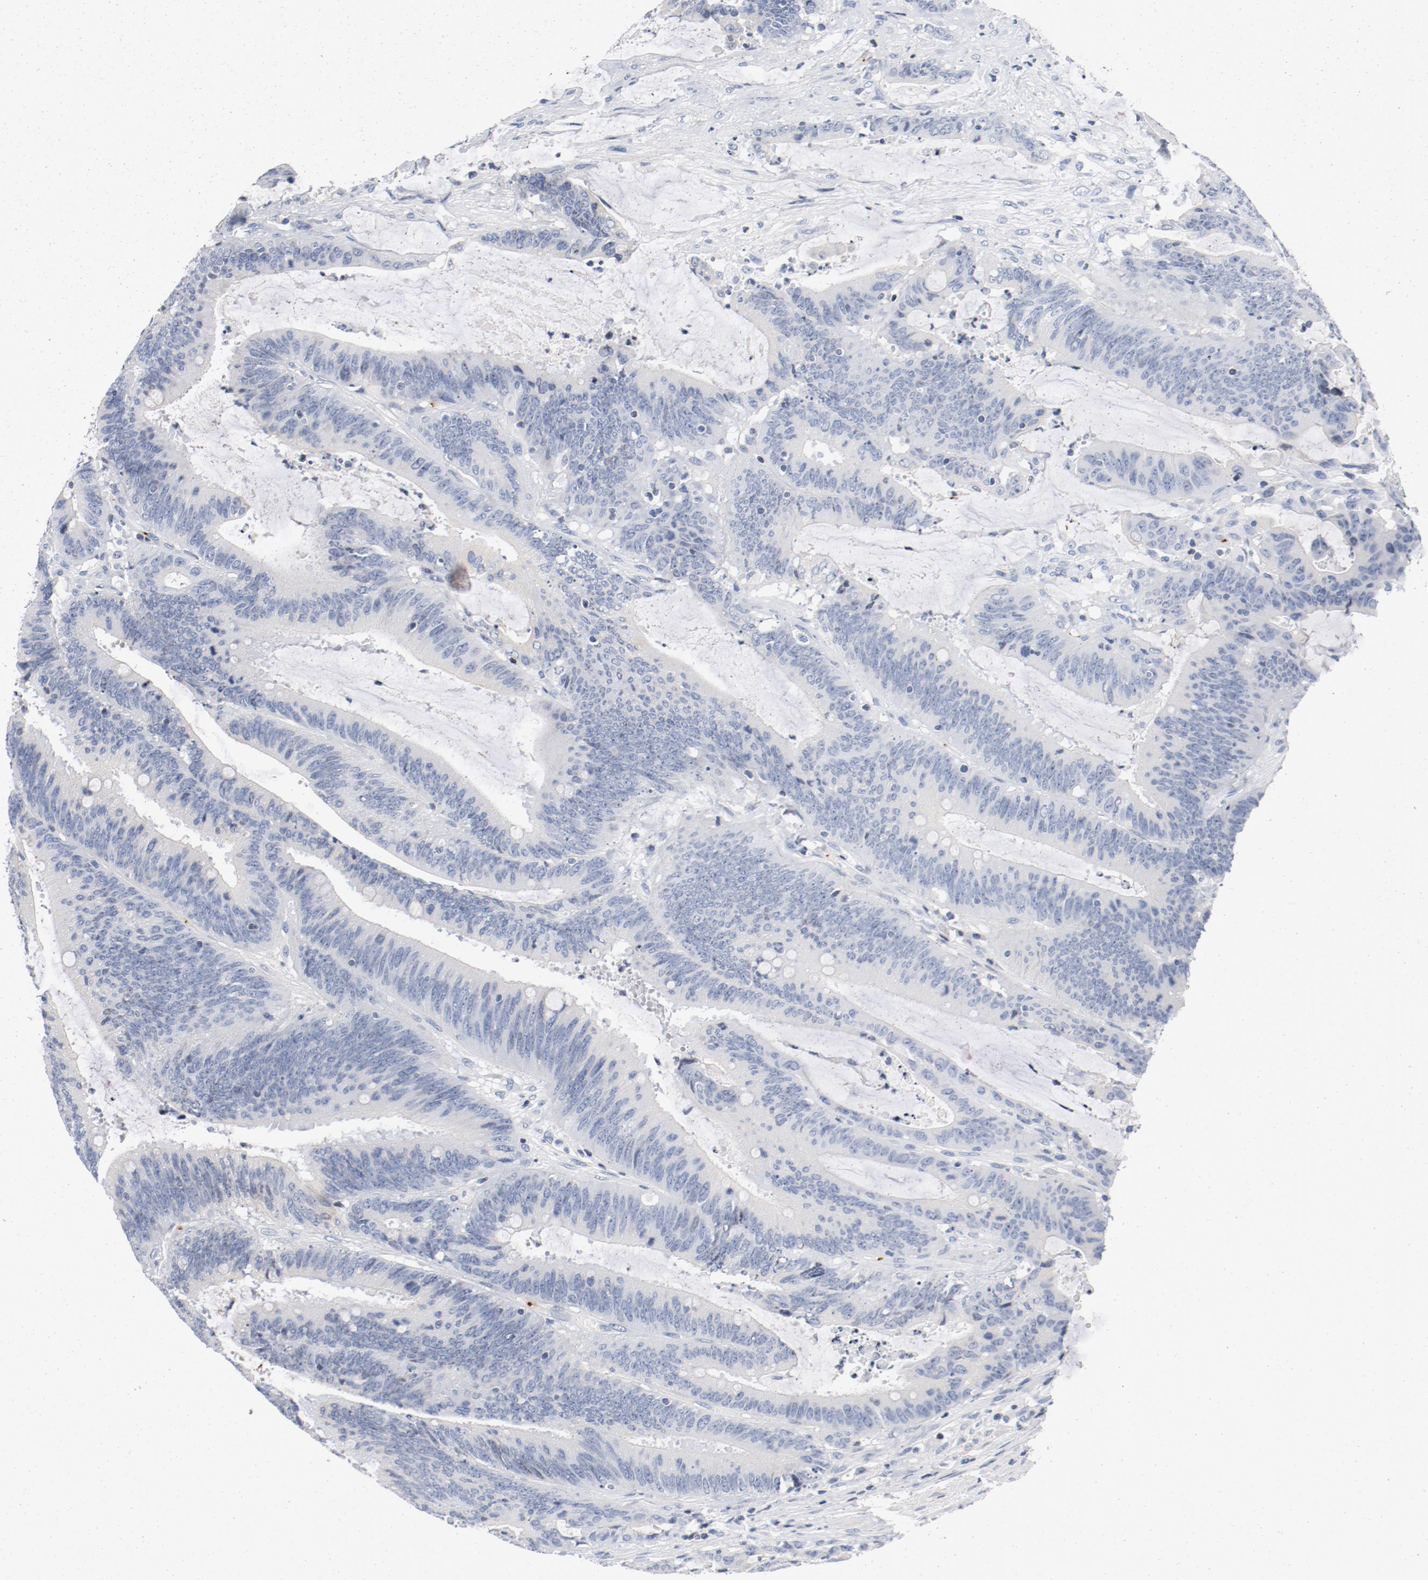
{"staining": {"intensity": "negative", "quantity": "none", "location": "none"}, "tissue": "colorectal cancer", "cell_type": "Tumor cells", "image_type": "cancer", "snomed": [{"axis": "morphology", "description": "Adenocarcinoma, NOS"}, {"axis": "topography", "description": "Rectum"}], "caption": "A photomicrograph of human colorectal adenocarcinoma is negative for staining in tumor cells.", "gene": "PIM1", "patient": {"sex": "female", "age": 66}}